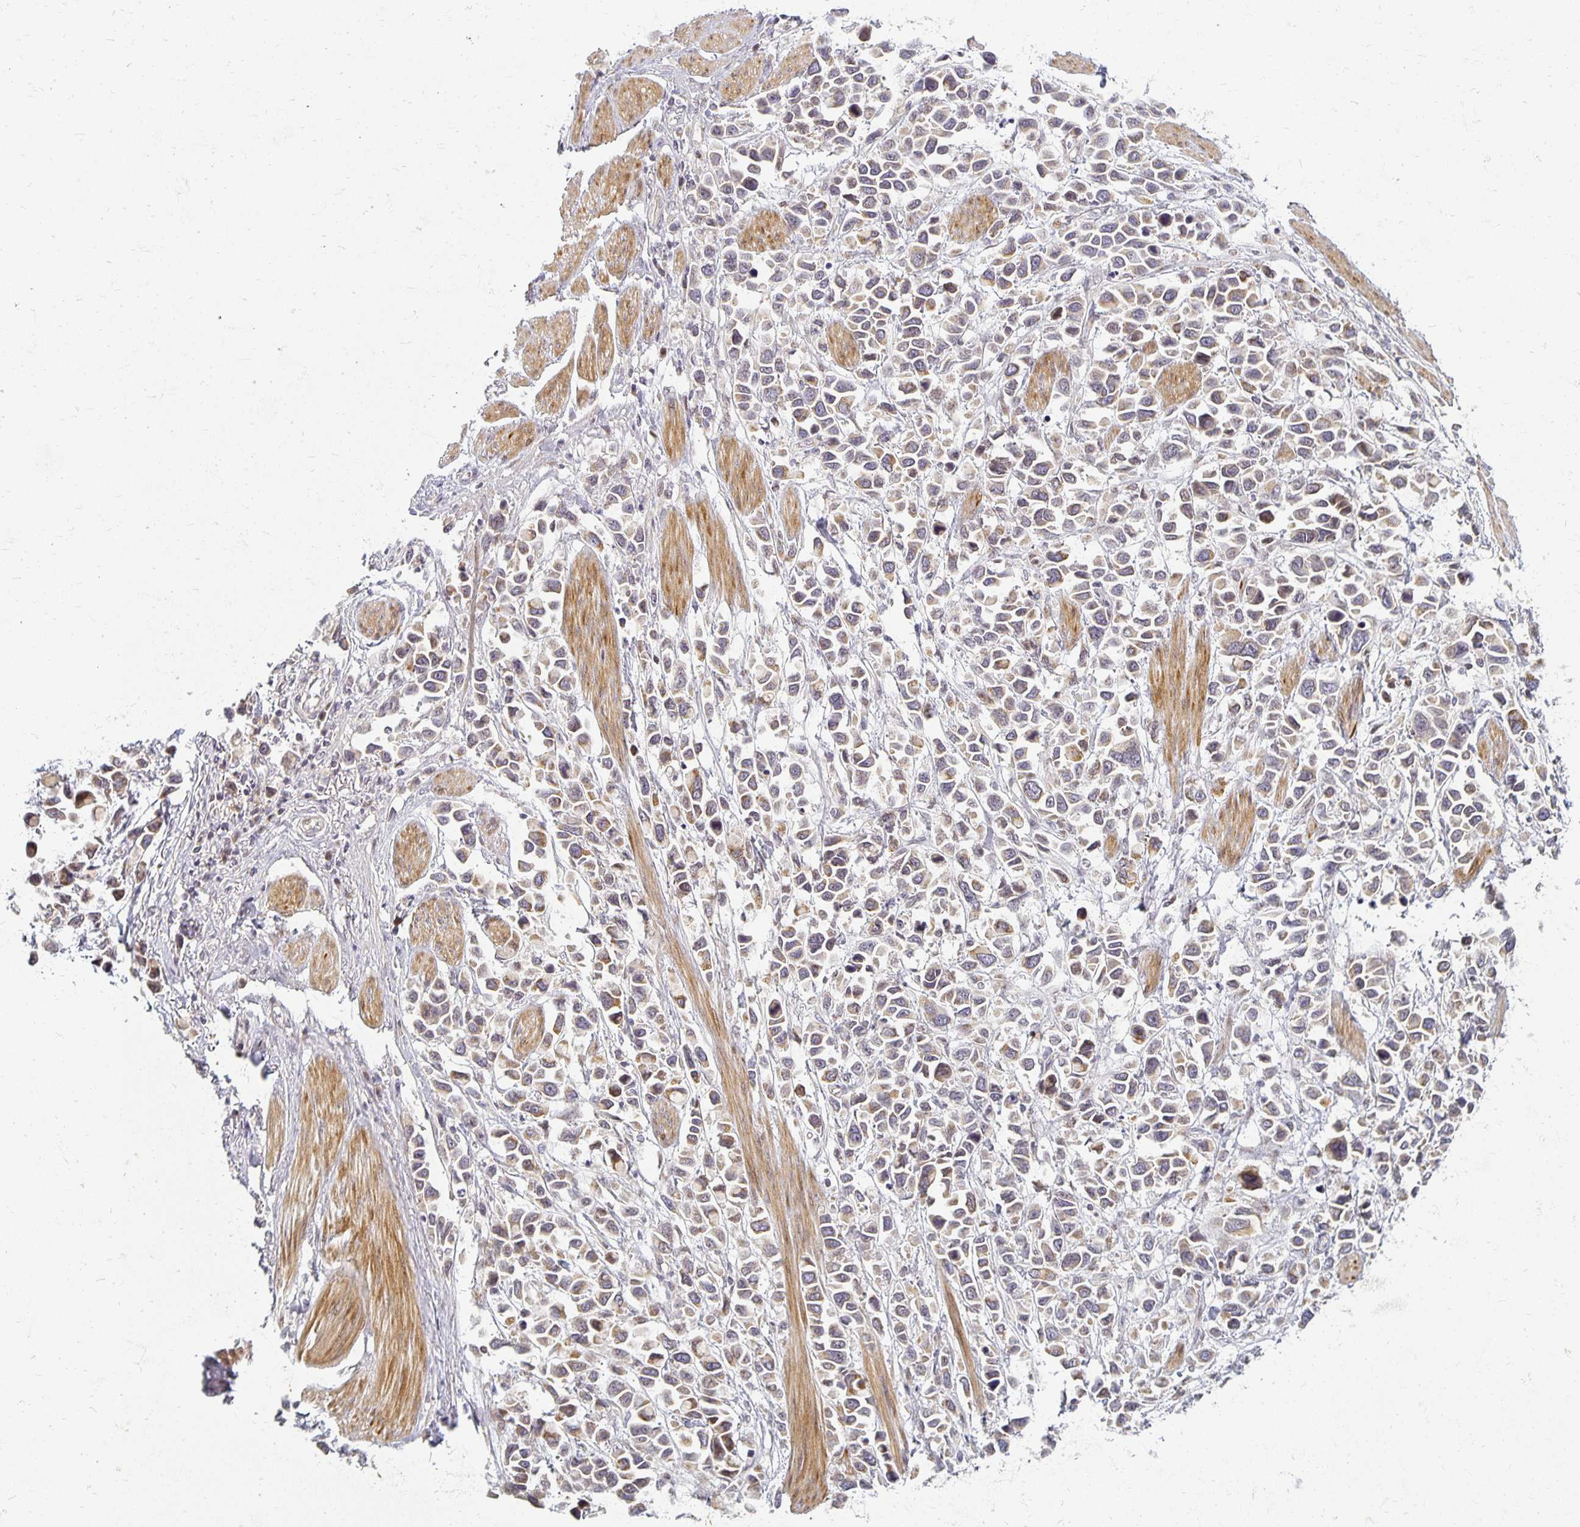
{"staining": {"intensity": "weak", "quantity": "25%-75%", "location": "cytoplasmic/membranous"}, "tissue": "stomach cancer", "cell_type": "Tumor cells", "image_type": "cancer", "snomed": [{"axis": "morphology", "description": "Adenocarcinoma, NOS"}, {"axis": "topography", "description": "Stomach"}], "caption": "Stomach cancer (adenocarcinoma) tissue demonstrates weak cytoplasmic/membranous expression in approximately 25%-75% of tumor cells, visualized by immunohistochemistry.", "gene": "EHF", "patient": {"sex": "female", "age": 81}}